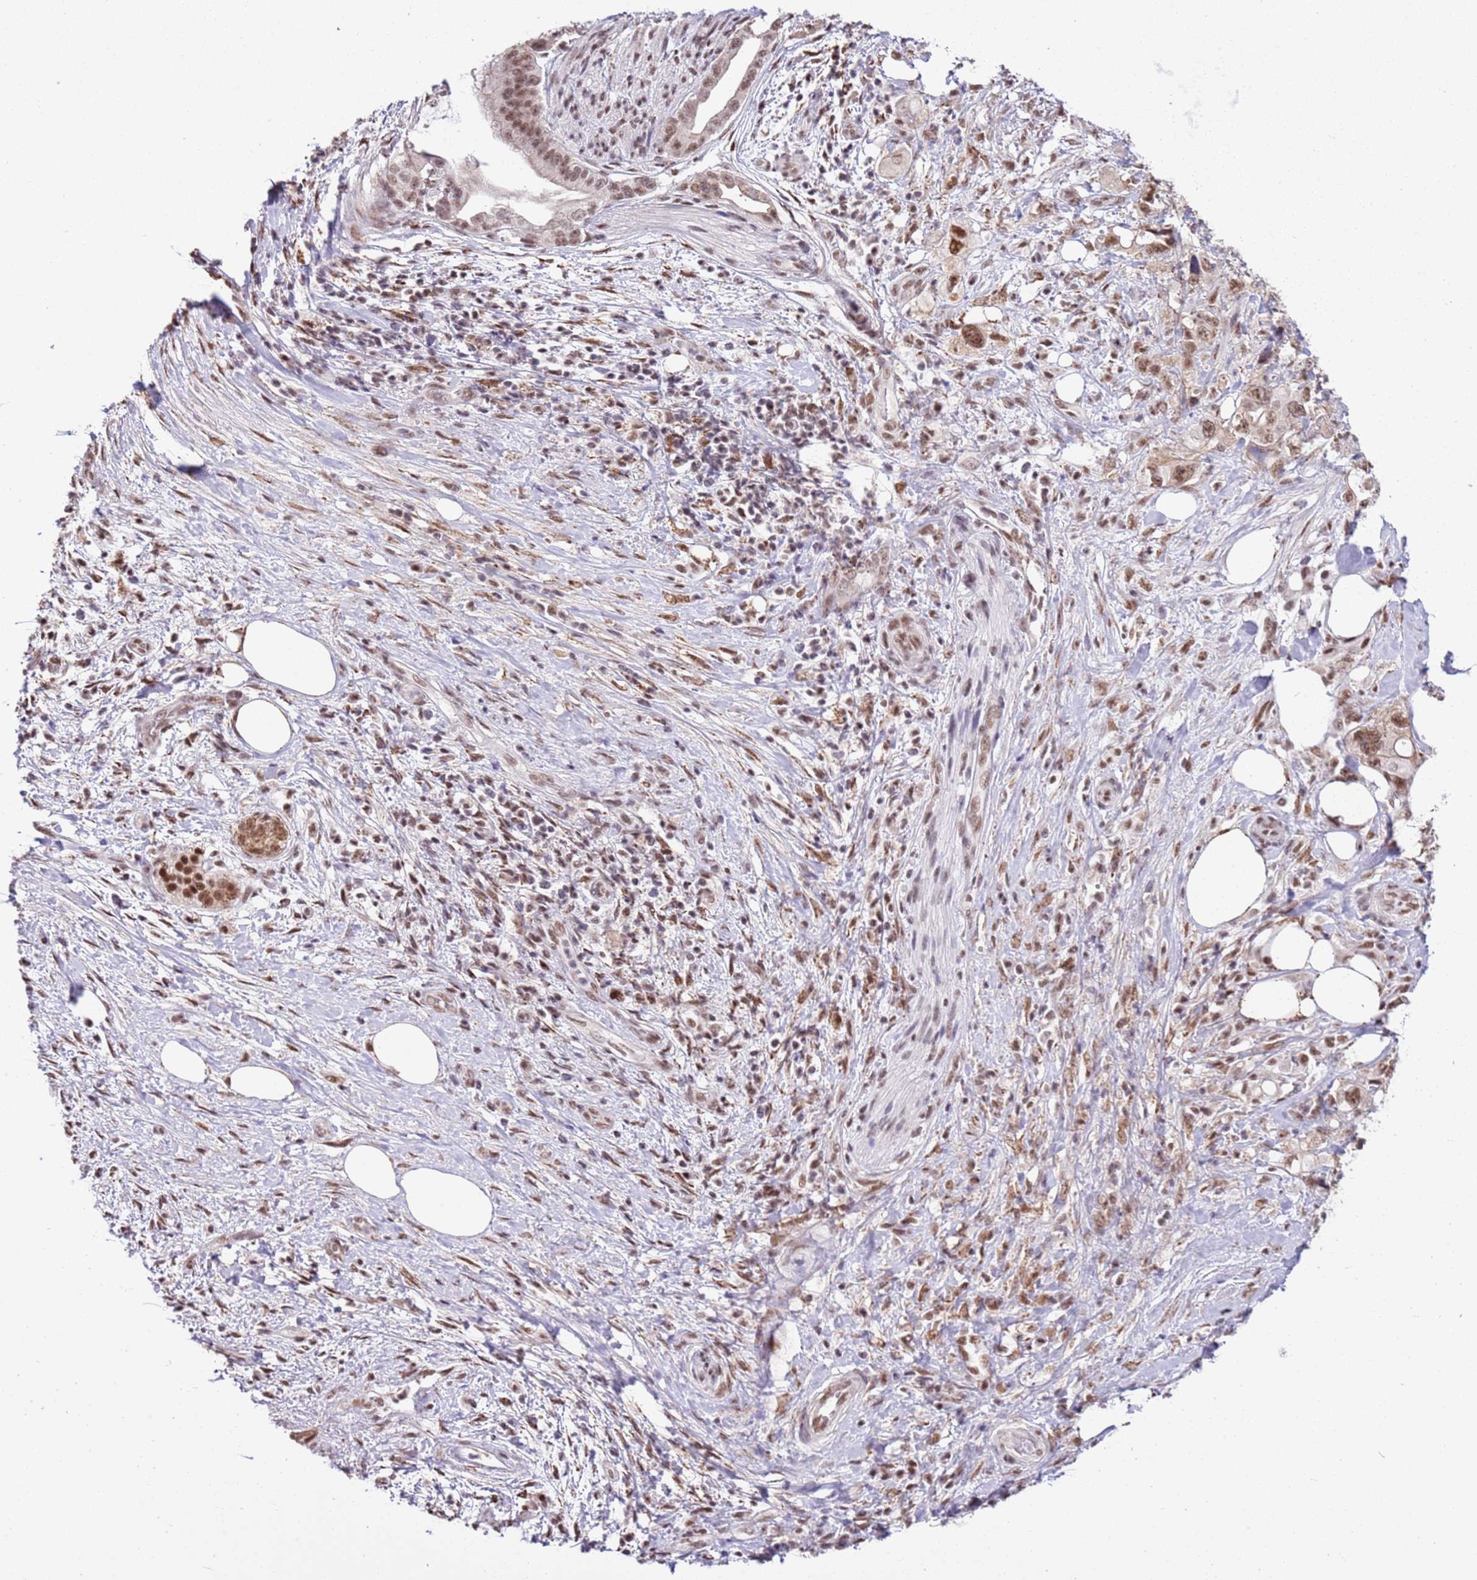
{"staining": {"intensity": "moderate", "quantity": ">75%", "location": "nuclear"}, "tissue": "pancreatic cancer", "cell_type": "Tumor cells", "image_type": "cancer", "snomed": [{"axis": "morphology", "description": "Adenocarcinoma, NOS"}, {"axis": "topography", "description": "Pancreas"}], "caption": "The image exhibits immunohistochemical staining of pancreatic cancer (adenocarcinoma). There is moderate nuclear expression is identified in approximately >75% of tumor cells.", "gene": "AKAP8L", "patient": {"sex": "female", "age": 61}}